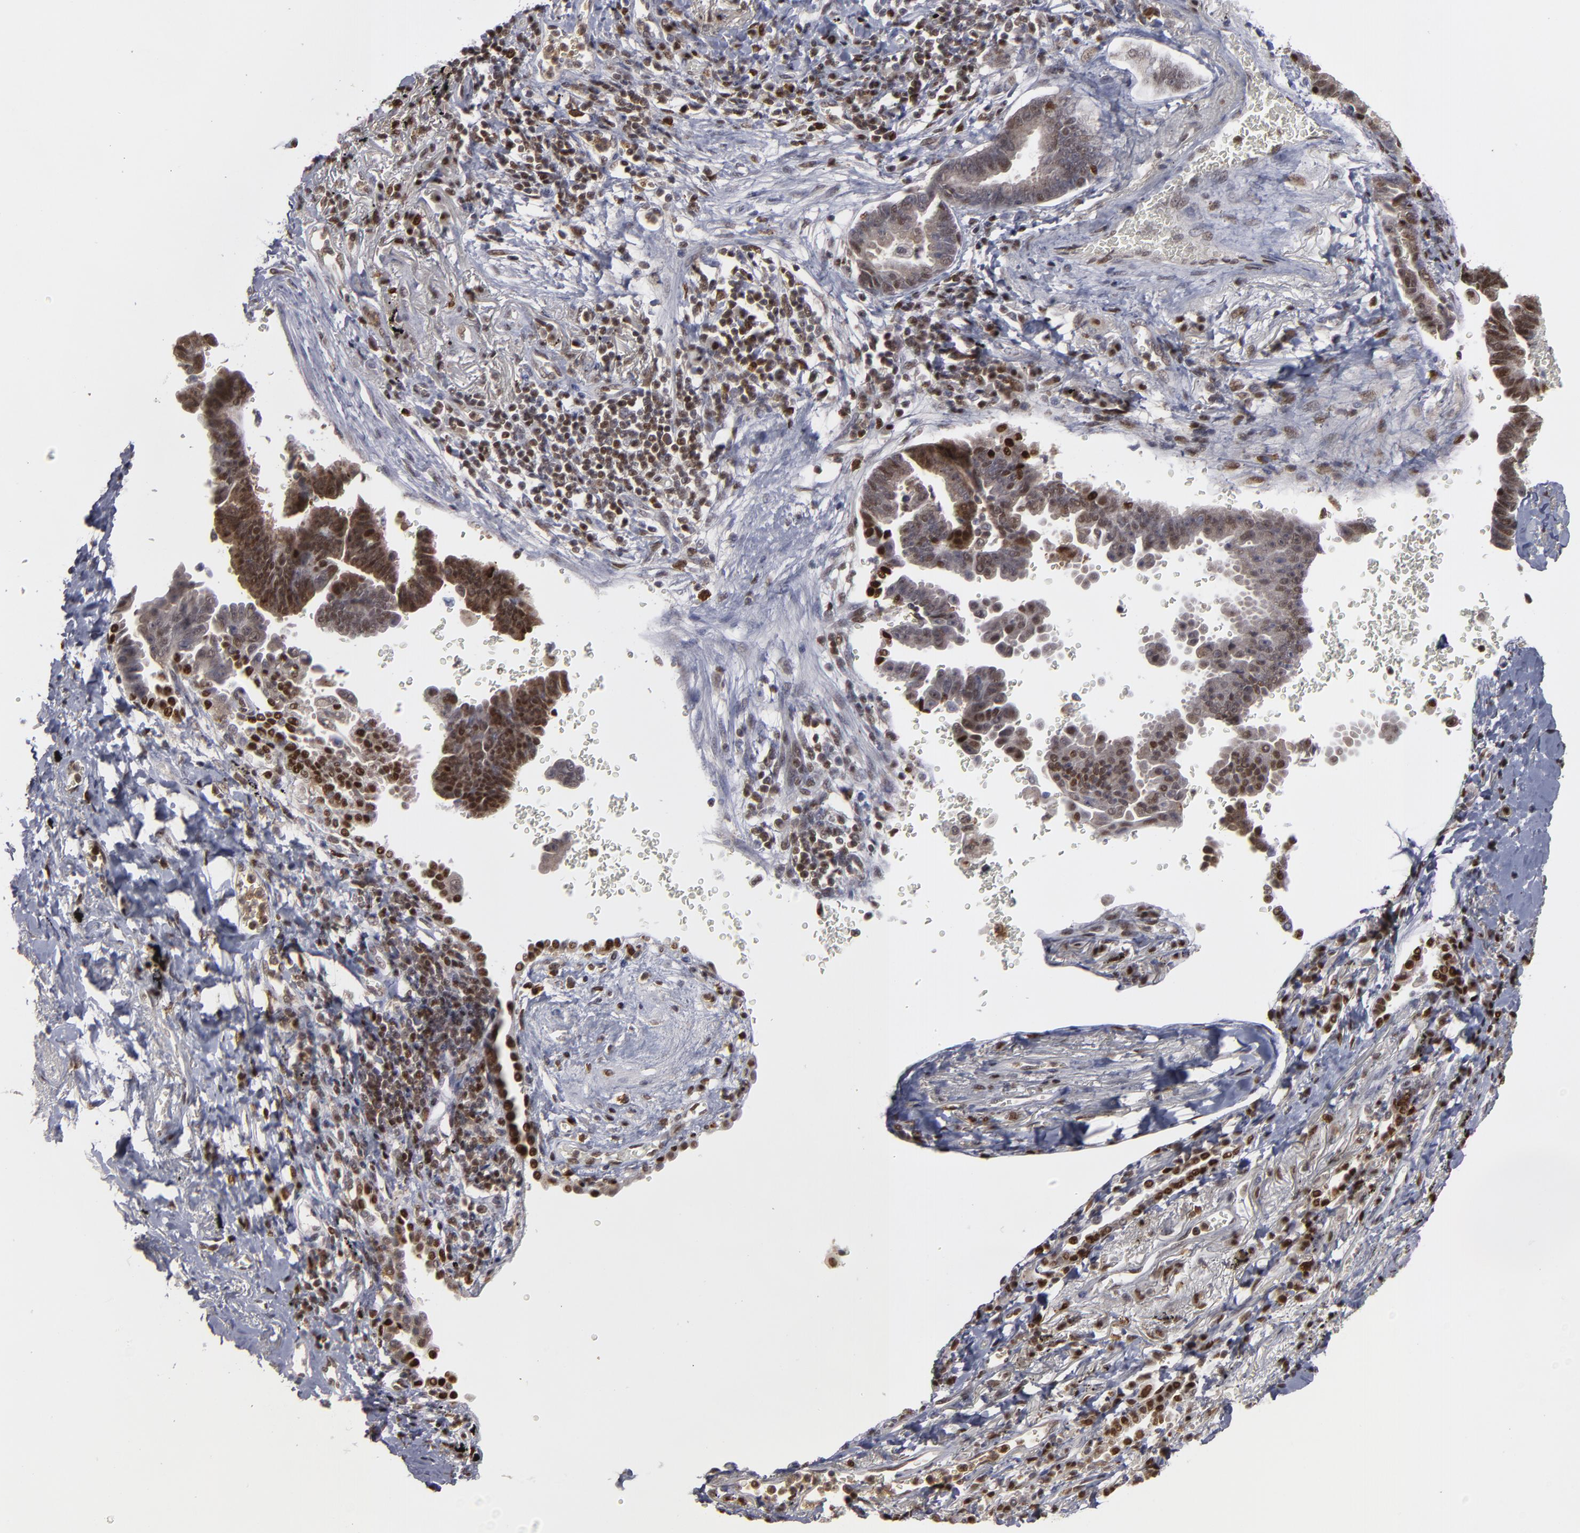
{"staining": {"intensity": "moderate", "quantity": "25%-75%", "location": "cytoplasmic/membranous,nuclear"}, "tissue": "lung cancer", "cell_type": "Tumor cells", "image_type": "cancer", "snomed": [{"axis": "morphology", "description": "Adenocarcinoma, NOS"}, {"axis": "topography", "description": "Lung"}], "caption": "DAB immunohistochemical staining of lung cancer (adenocarcinoma) displays moderate cytoplasmic/membranous and nuclear protein staining in about 25%-75% of tumor cells.", "gene": "GSR", "patient": {"sex": "female", "age": 64}}